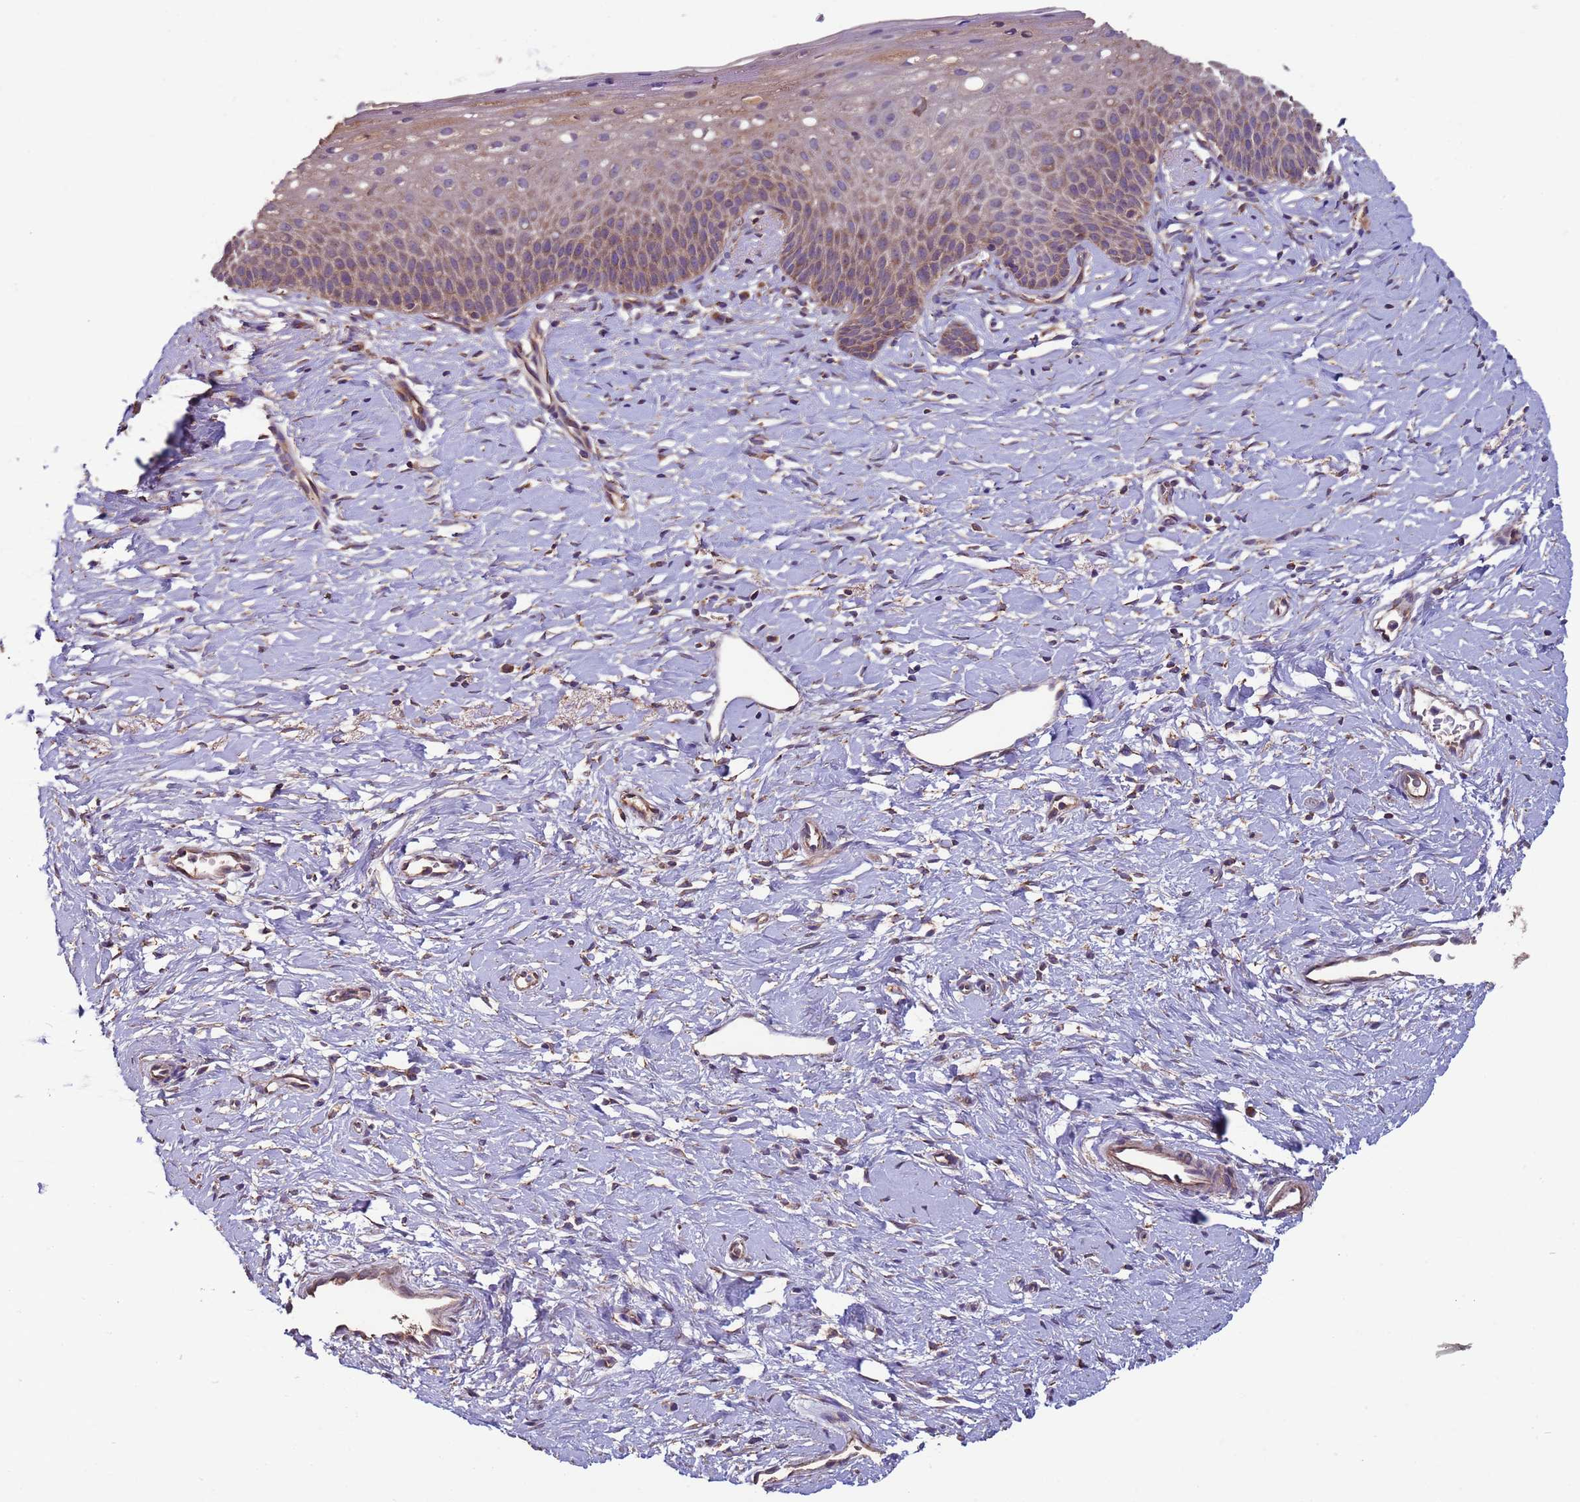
{"staining": {"intensity": "moderate", "quantity": ">75%", "location": "cytoplasmic/membranous"}, "tissue": "cervix", "cell_type": "Glandular cells", "image_type": "normal", "snomed": [{"axis": "morphology", "description": "Normal tissue, NOS"}, {"axis": "topography", "description": "Cervix"}], "caption": "Protein staining by immunohistochemistry reveals moderate cytoplasmic/membranous positivity in about >75% of glandular cells in unremarkable cervix.", "gene": "EEF1AKMT1", "patient": {"sex": "female", "age": 36}}